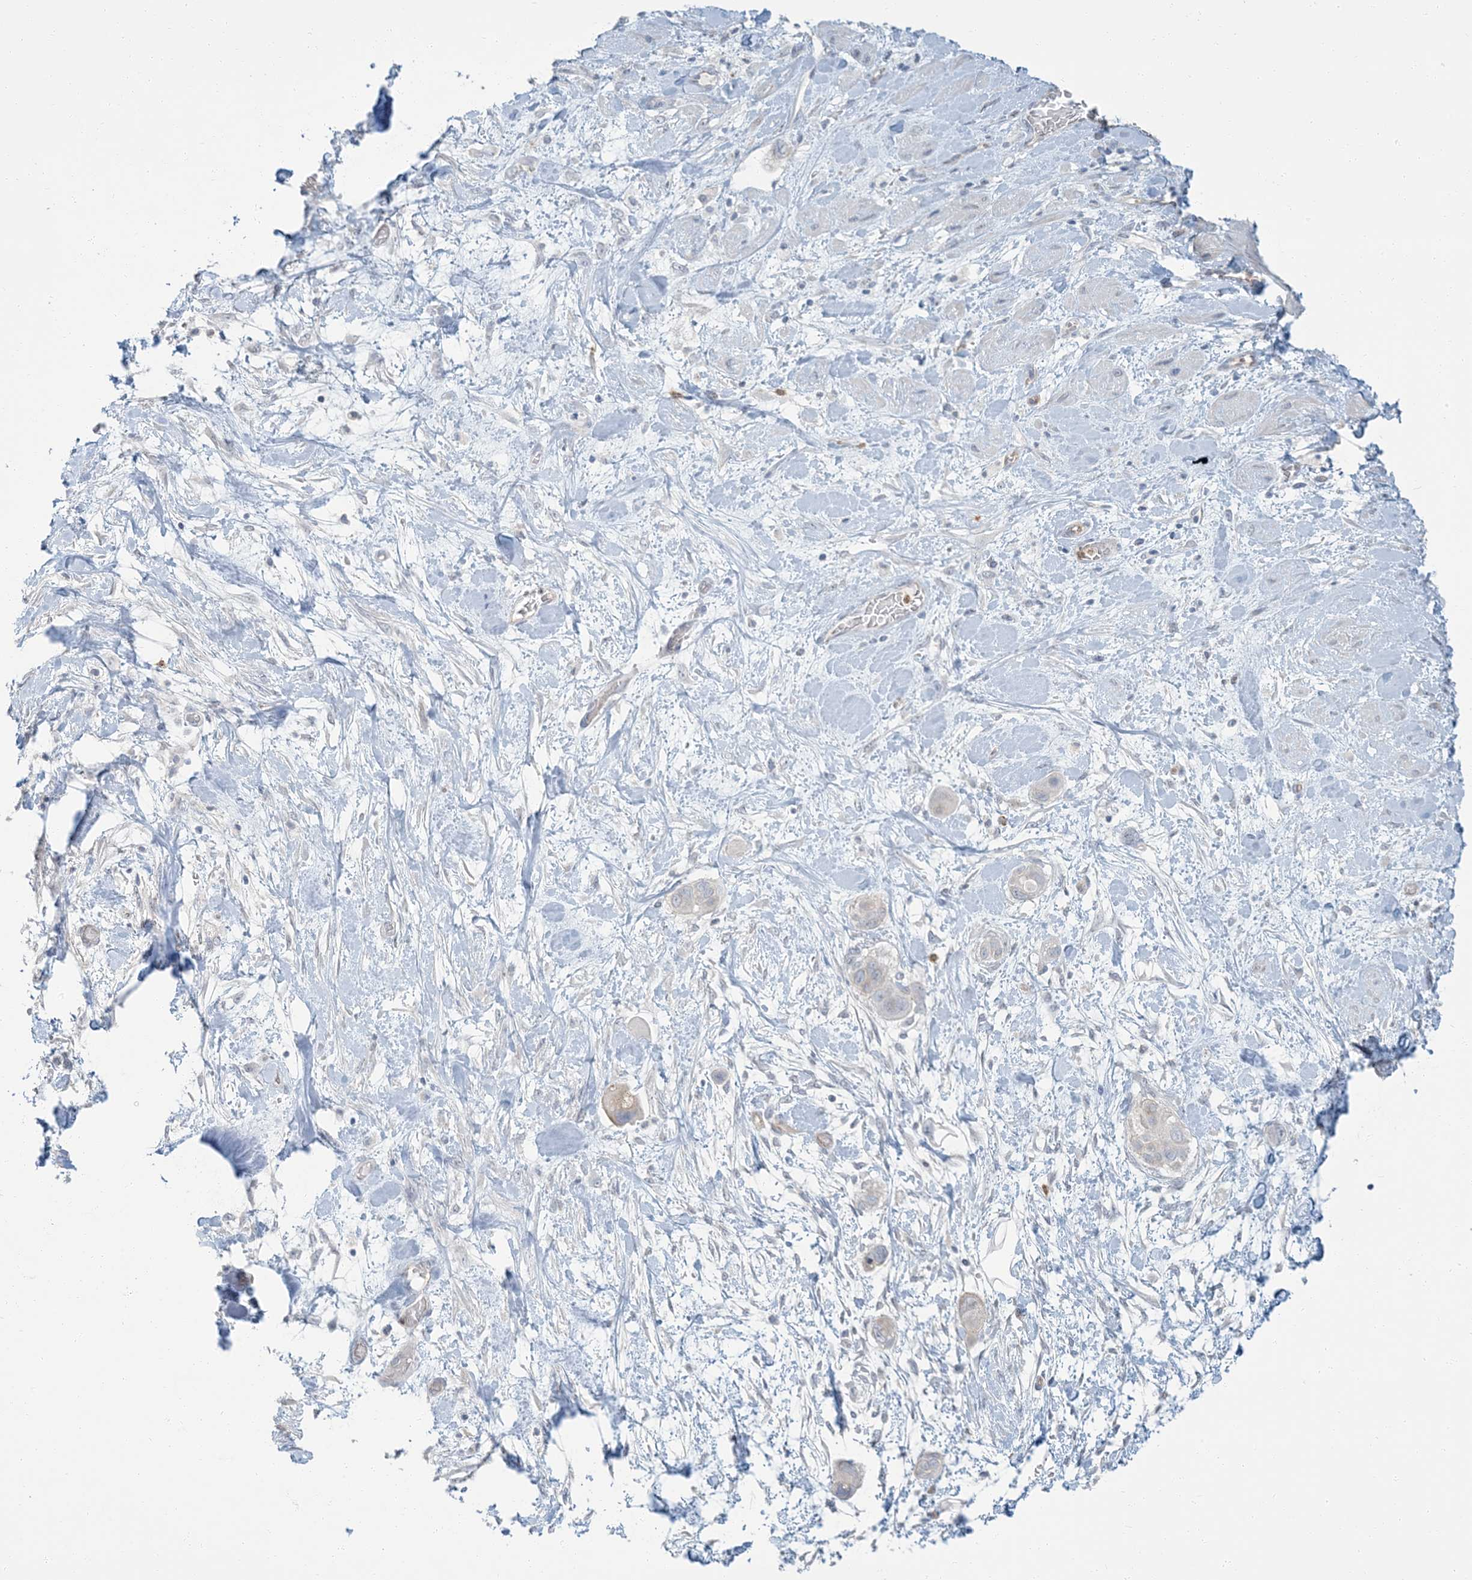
{"staining": {"intensity": "negative", "quantity": "none", "location": "none"}, "tissue": "pancreatic cancer", "cell_type": "Tumor cells", "image_type": "cancer", "snomed": [{"axis": "morphology", "description": "Adenocarcinoma, NOS"}, {"axis": "topography", "description": "Pancreas"}], "caption": "The image shows no staining of tumor cells in pancreatic cancer (adenocarcinoma).", "gene": "EPHA4", "patient": {"sex": "male", "age": 68}}